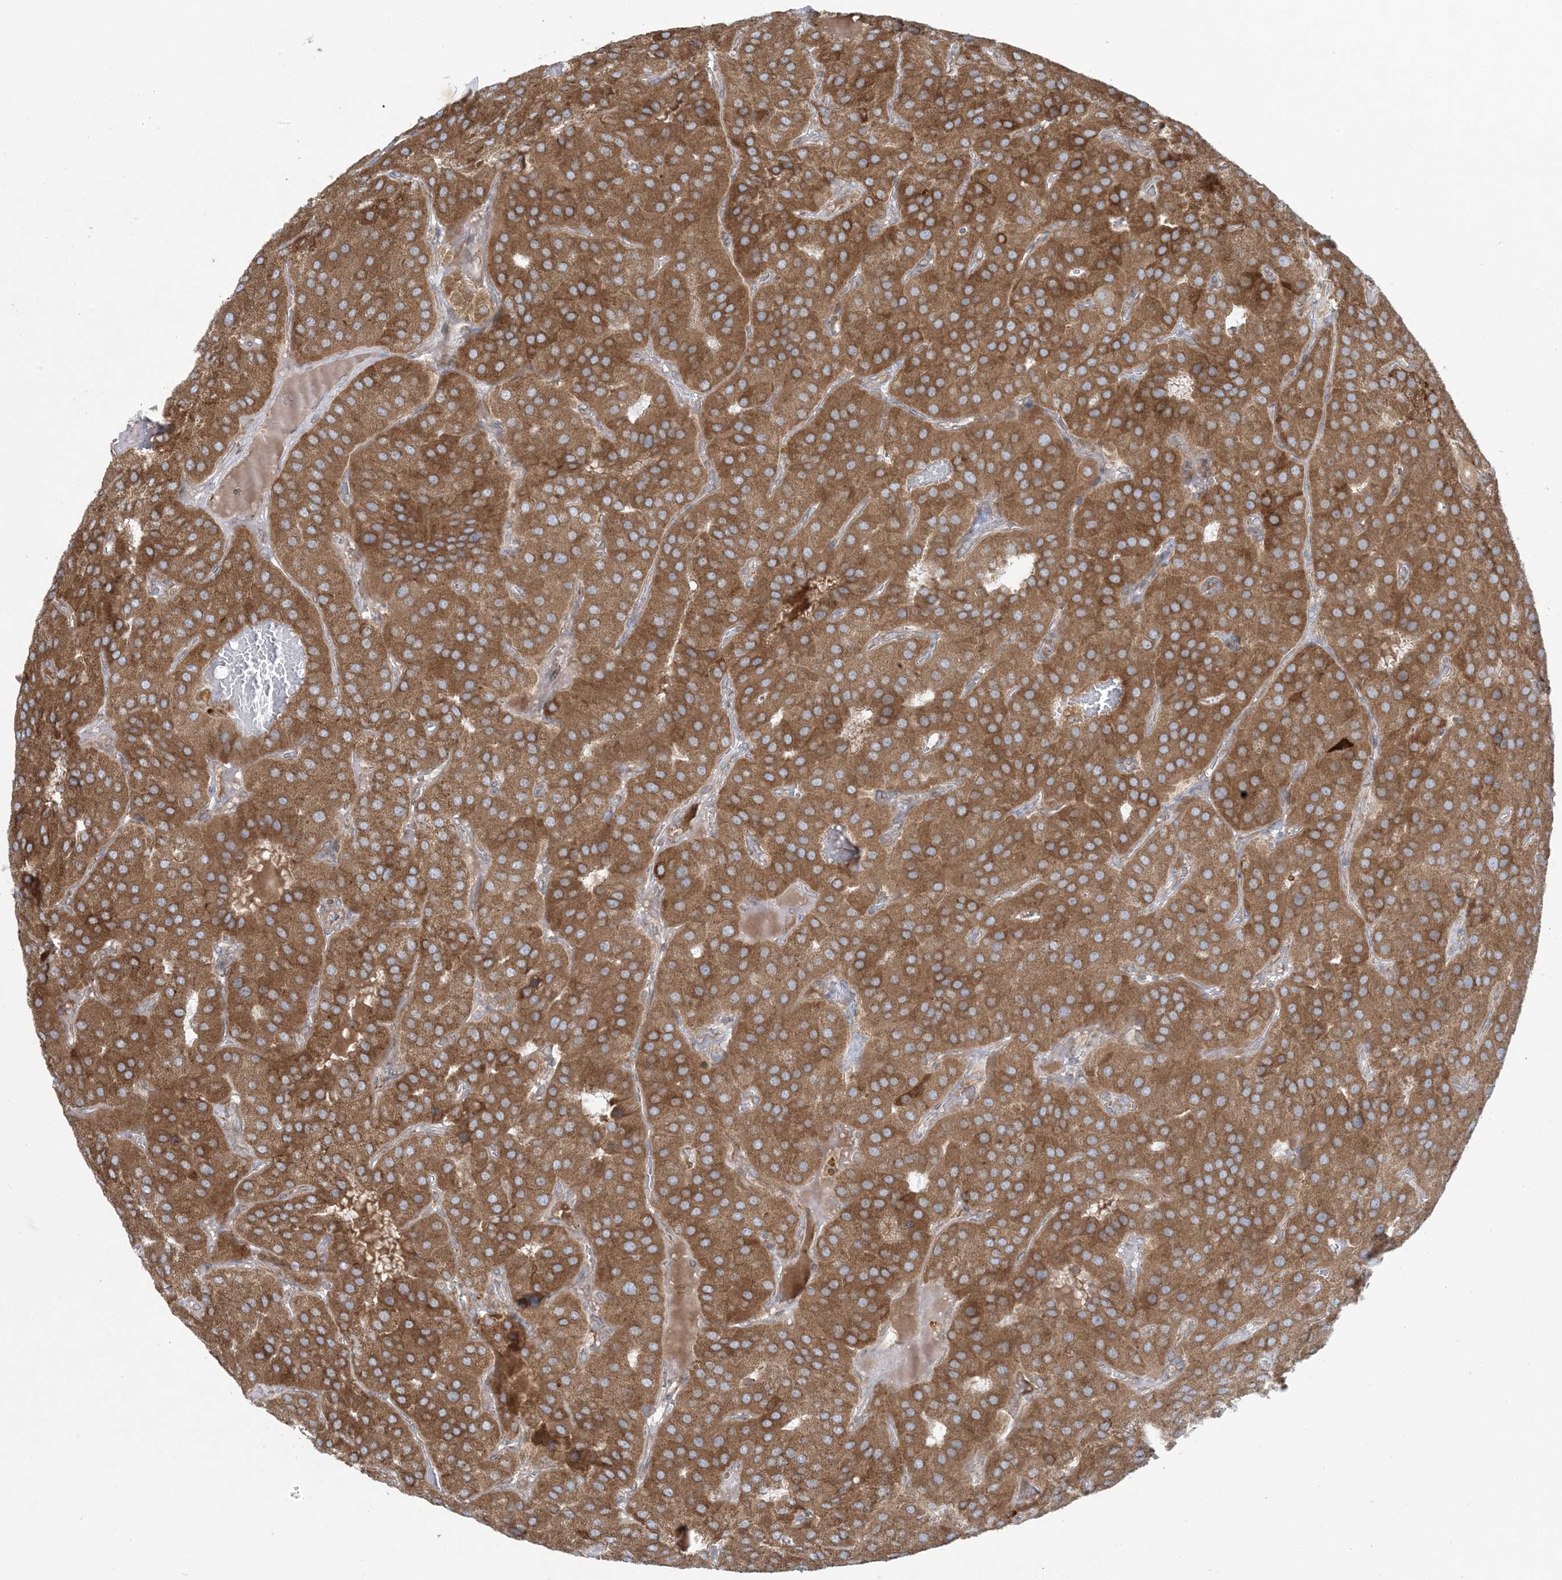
{"staining": {"intensity": "moderate", "quantity": ">75%", "location": "cytoplasmic/membranous"}, "tissue": "parathyroid gland", "cell_type": "Glandular cells", "image_type": "normal", "snomed": [{"axis": "morphology", "description": "Normal tissue, NOS"}, {"axis": "morphology", "description": "Adenoma, NOS"}, {"axis": "topography", "description": "Parathyroid gland"}], "caption": "Immunohistochemical staining of unremarkable human parathyroid gland displays >75% levels of moderate cytoplasmic/membranous protein staining in approximately >75% of glandular cells.", "gene": "UBXN4", "patient": {"sex": "female", "age": 86}}